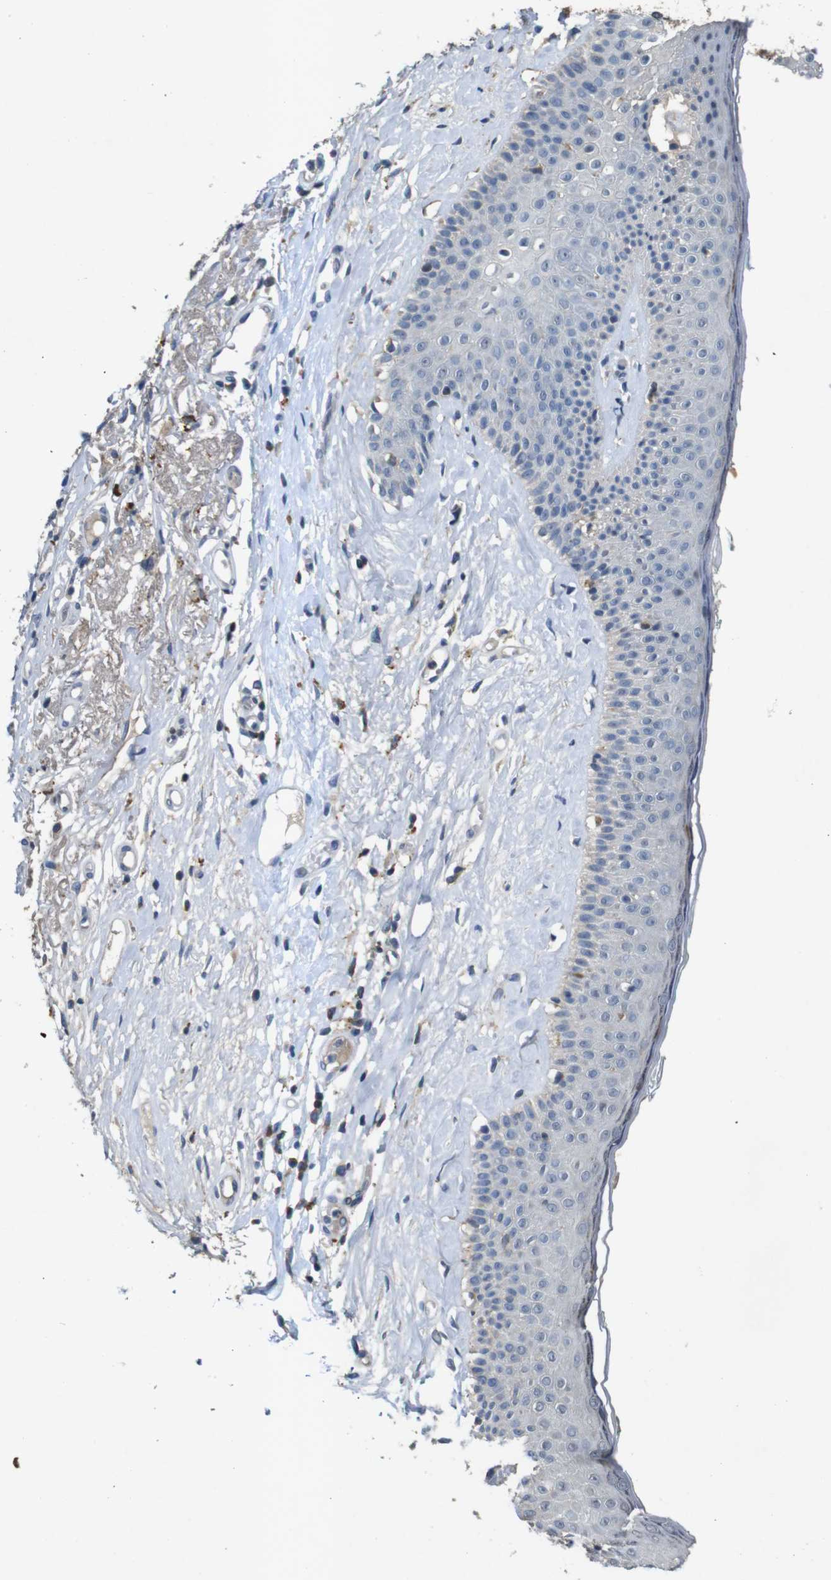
{"staining": {"intensity": "negative", "quantity": "none", "location": "none"}, "tissue": "skin cancer", "cell_type": "Tumor cells", "image_type": "cancer", "snomed": [{"axis": "morphology", "description": "Basal cell carcinoma"}, {"axis": "topography", "description": "Skin"}], "caption": "Tumor cells show no significant staining in basal cell carcinoma (skin).", "gene": "MAGI2", "patient": {"sex": "female", "age": 84}}